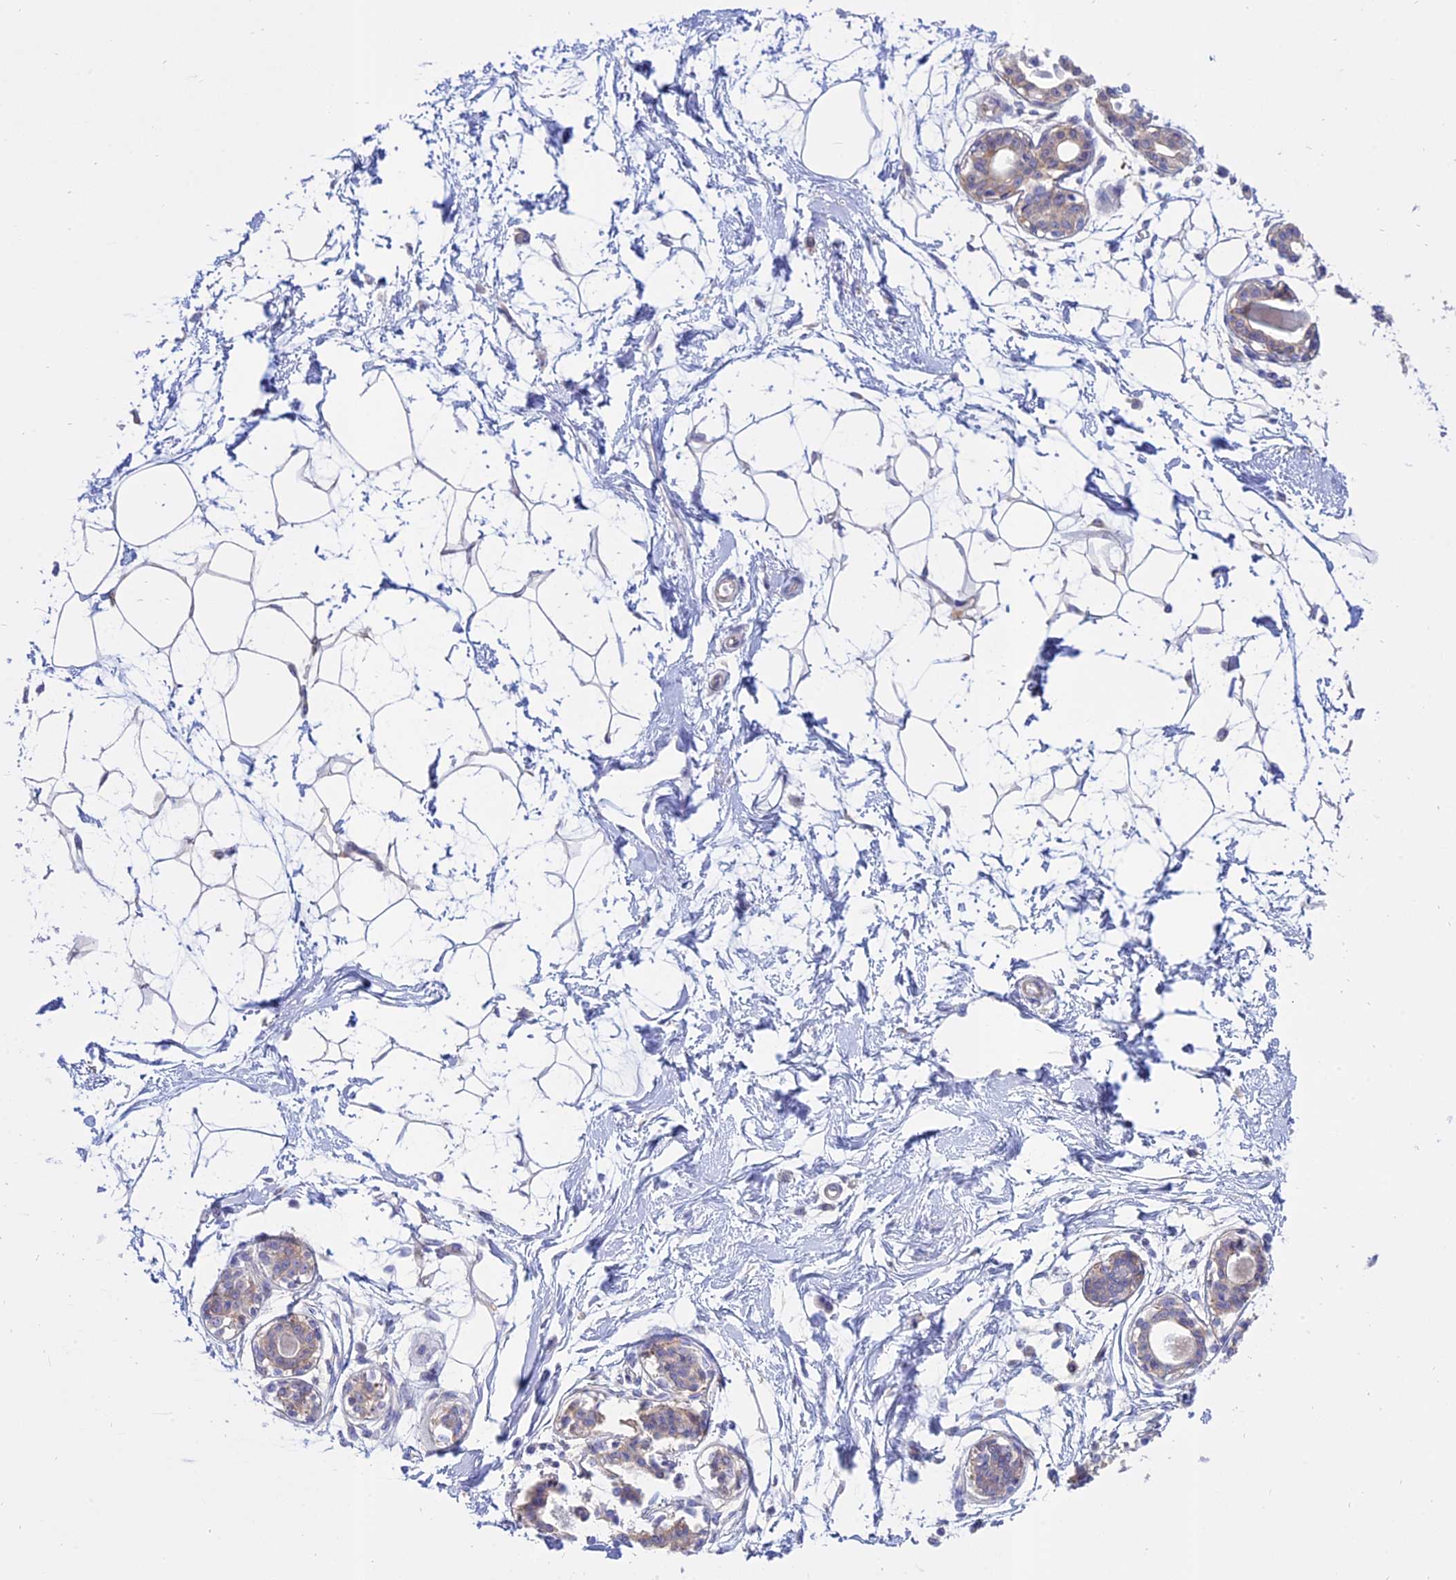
{"staining": {"intensity": "negative", "quantity": "none", "location": "none"}, "tissue": "breast", "cell_type": "Adipocytes", "image_type": "normal", "snomed": [{"axis": "morphology", "description": "Normal tissue, NOS"}, {"axis": "topography", "description": "Breast"}], "caption": "Protein analysis of benign breast displays no significant expression in adipocytes.", "gene": "AHCYL1", "patient": {"sex": "female", "age": 45}}